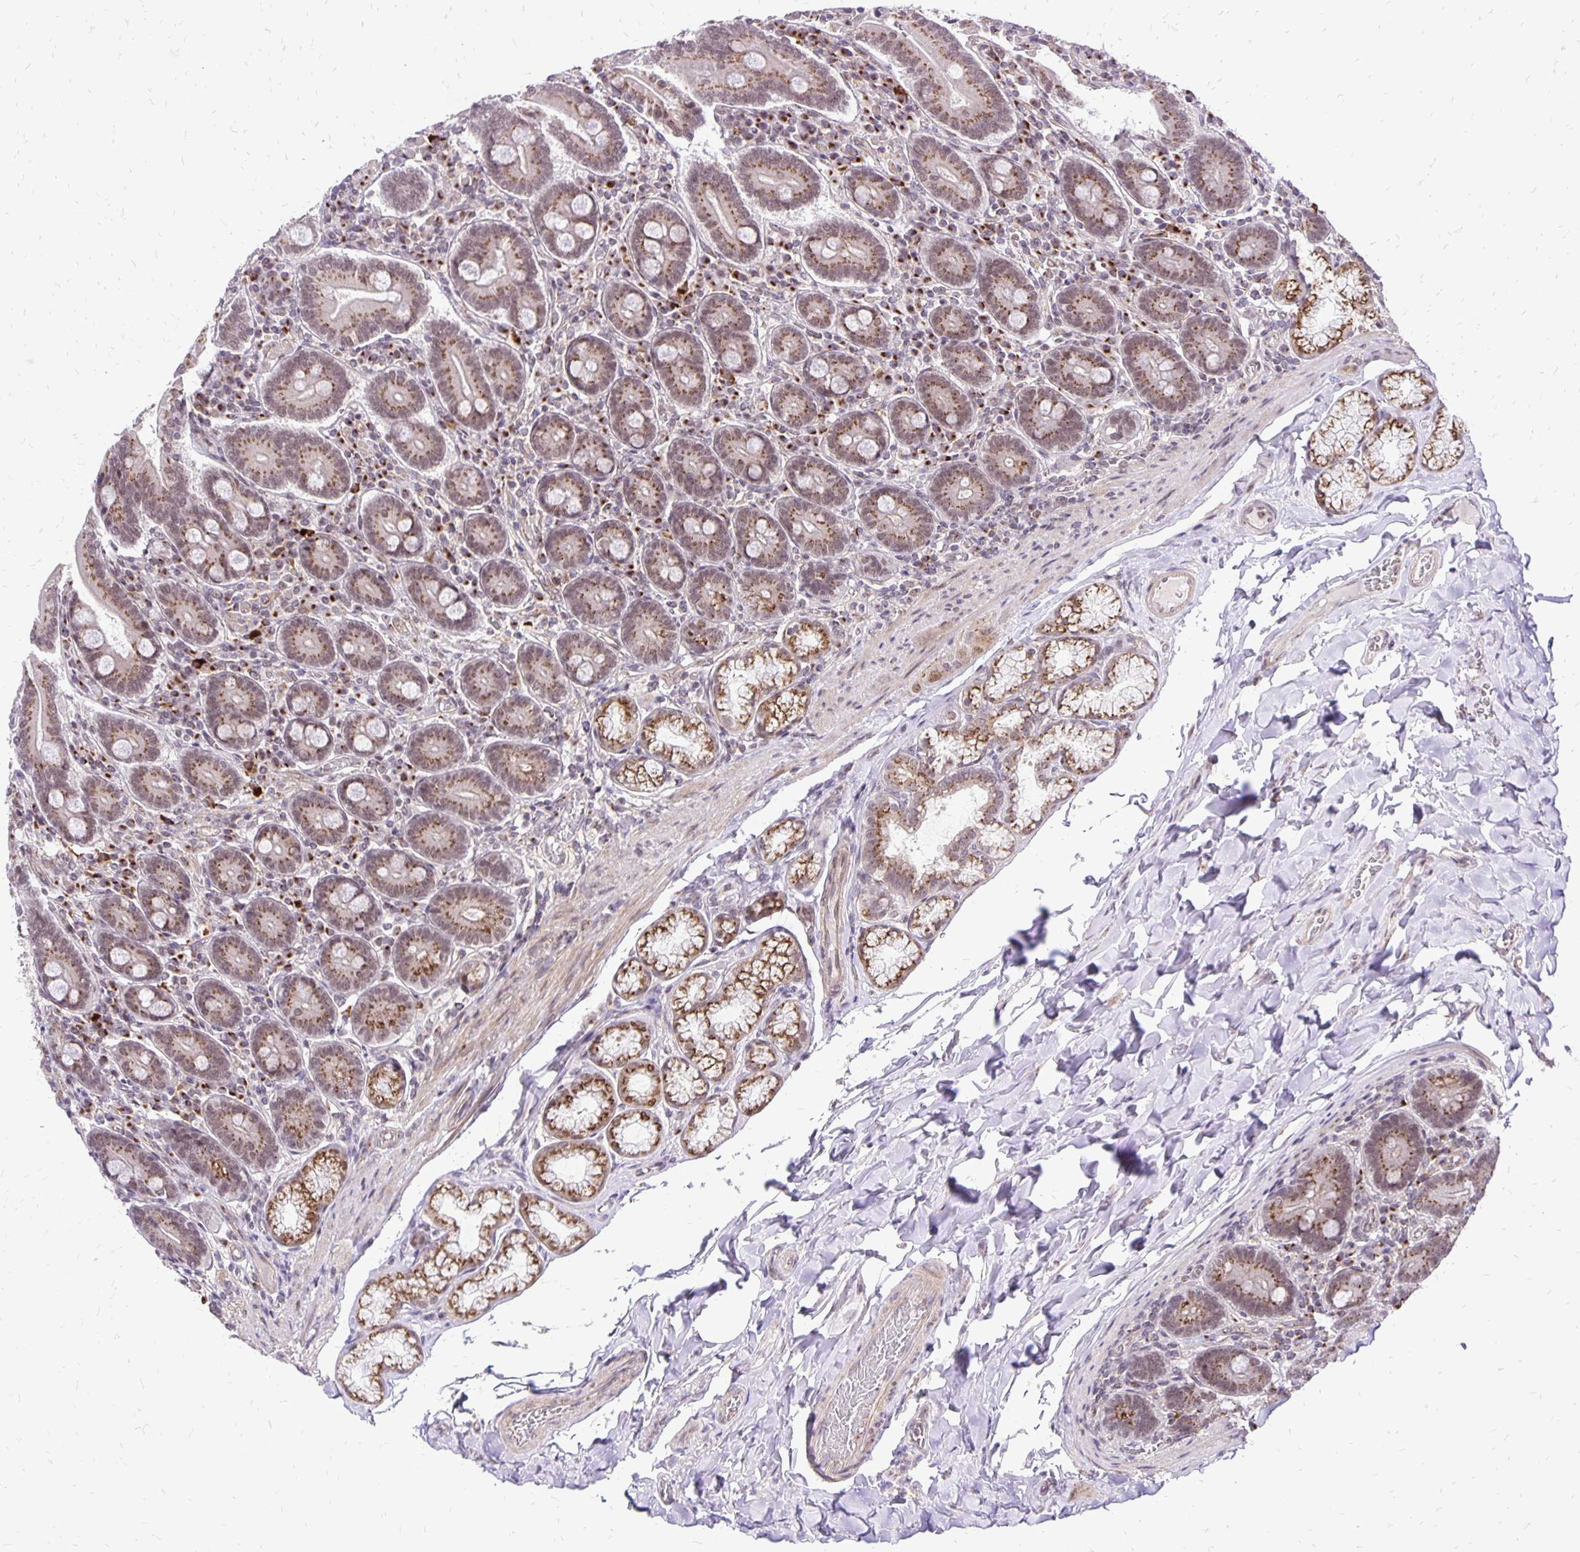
{"staining": {"intensity": "strong", "quantity": ">75%", "location": "cytoplasmic/membranous,nuclear"}, "tissue": "duodenum", "cell_type": "Glandular cells", "image_type": "normal", "snomed": [{"axis": "morphology", "description": "Normal tissue, NOS"}, {"axis": "topography", "description": "Duodenum"}], "caption": "A brown stain shows strong cytoplasmic/membranous,nuclear expression of a protein in glandular cells of unremarkable human duodenum. The staining is performed using DAB (3,3'-diaminobenzidine) brown chromogen to label protein expression. The nuclei are counter-stained blue using hematoxylin.", "gene": "GOLGA5", "patient": {"sex": "female", "age": 62}}